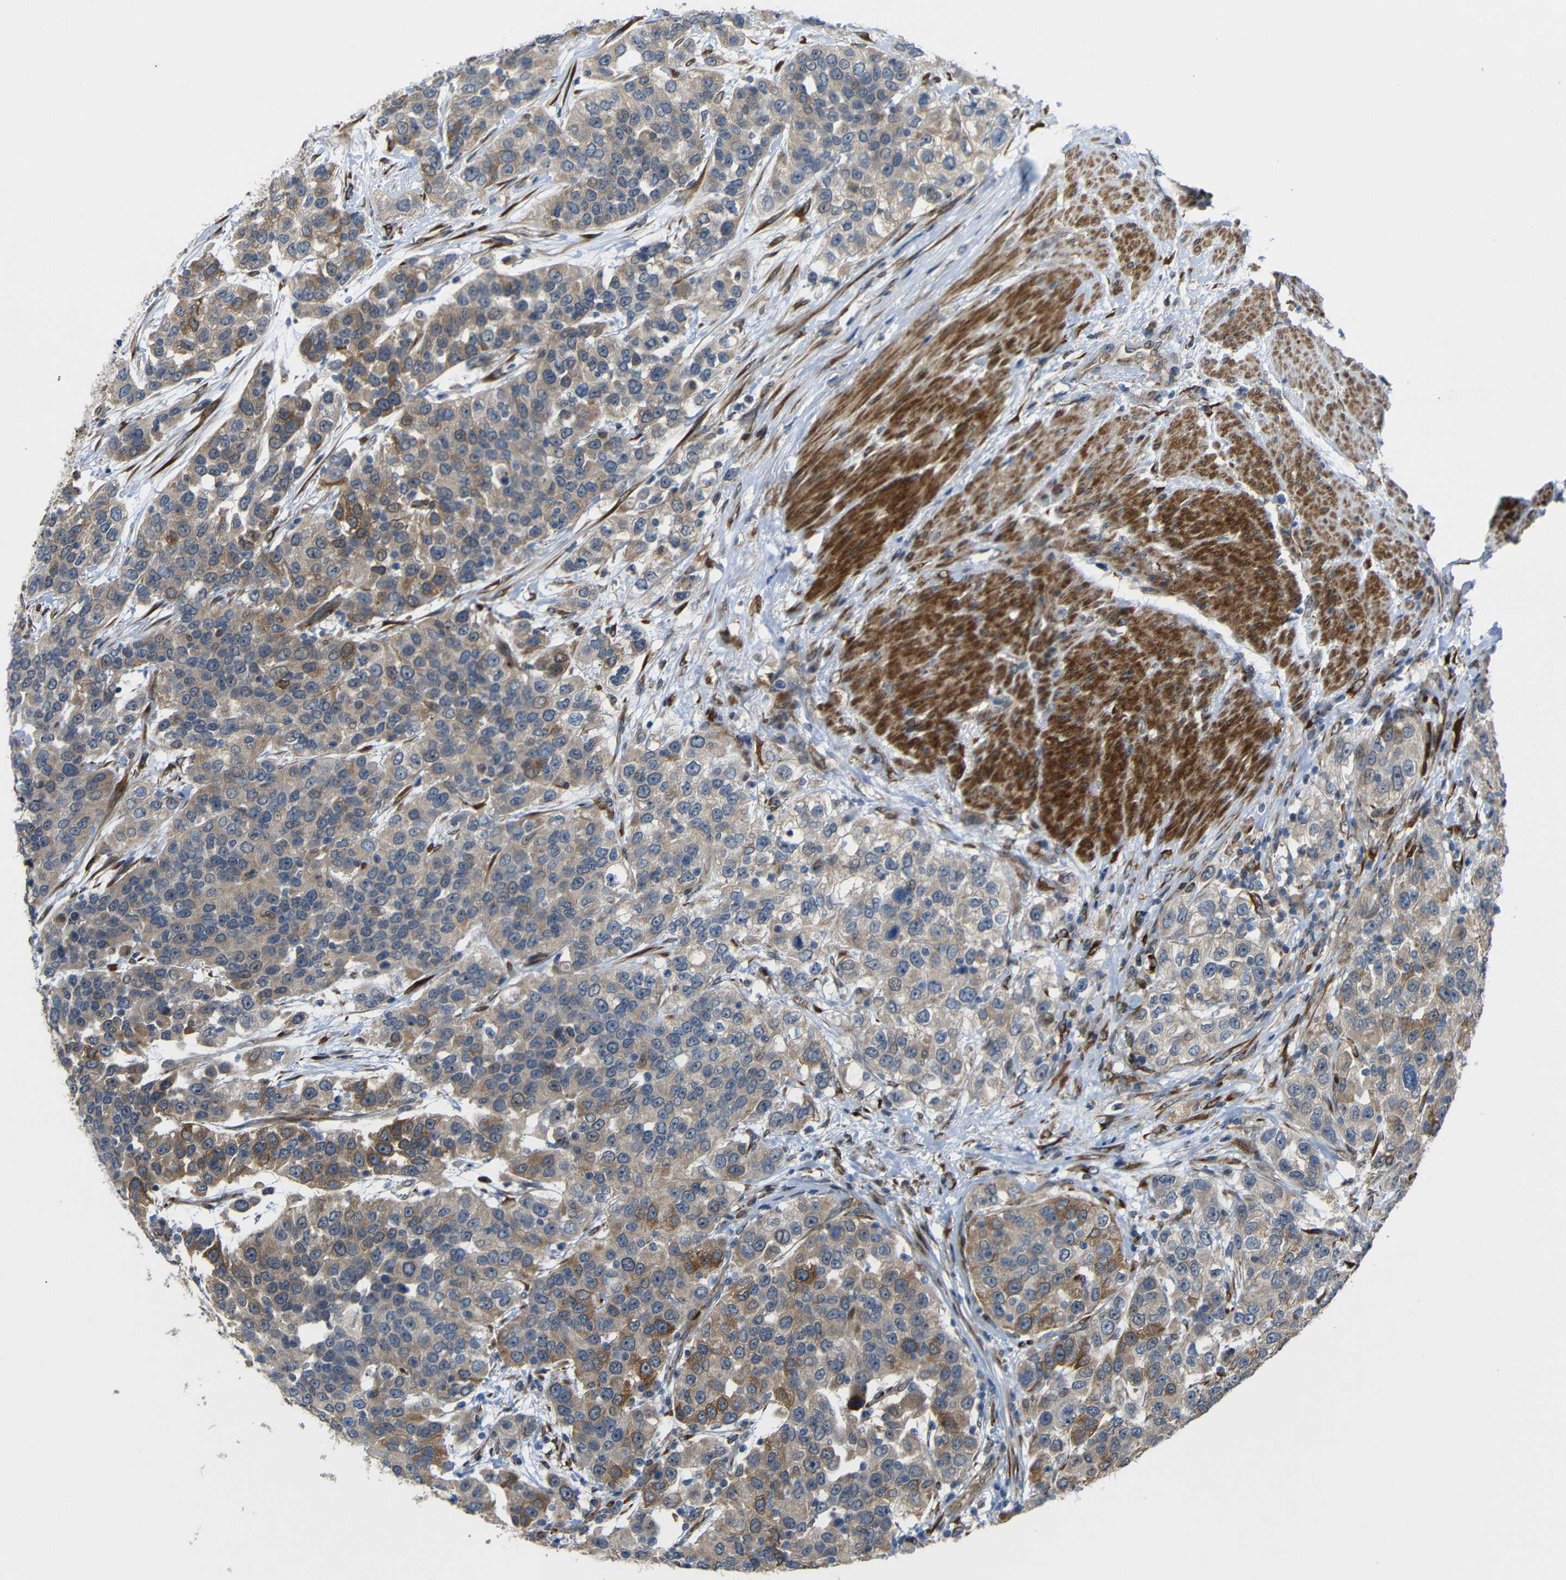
{"staining": {"intensity": "moderate", "quantity": ">75%", "location": "cytoplasmic/membranous"}, "tissue": "urothelial cancer", "cell_type": "Tumor cells", "image_type": "cancer", "snomed": [{"axis": "morphology", "description": "Urothelial carcinoma, High grade"}, {"axis": "topography", "description": "Urinary bladder"}], "caption": "Moderate cytoplasmic/membranous expression is seen in about >75% of tumor cells in urothelial cancer.", "gene": "P3H2", "patient": {"sex": "female", "age": 80}}